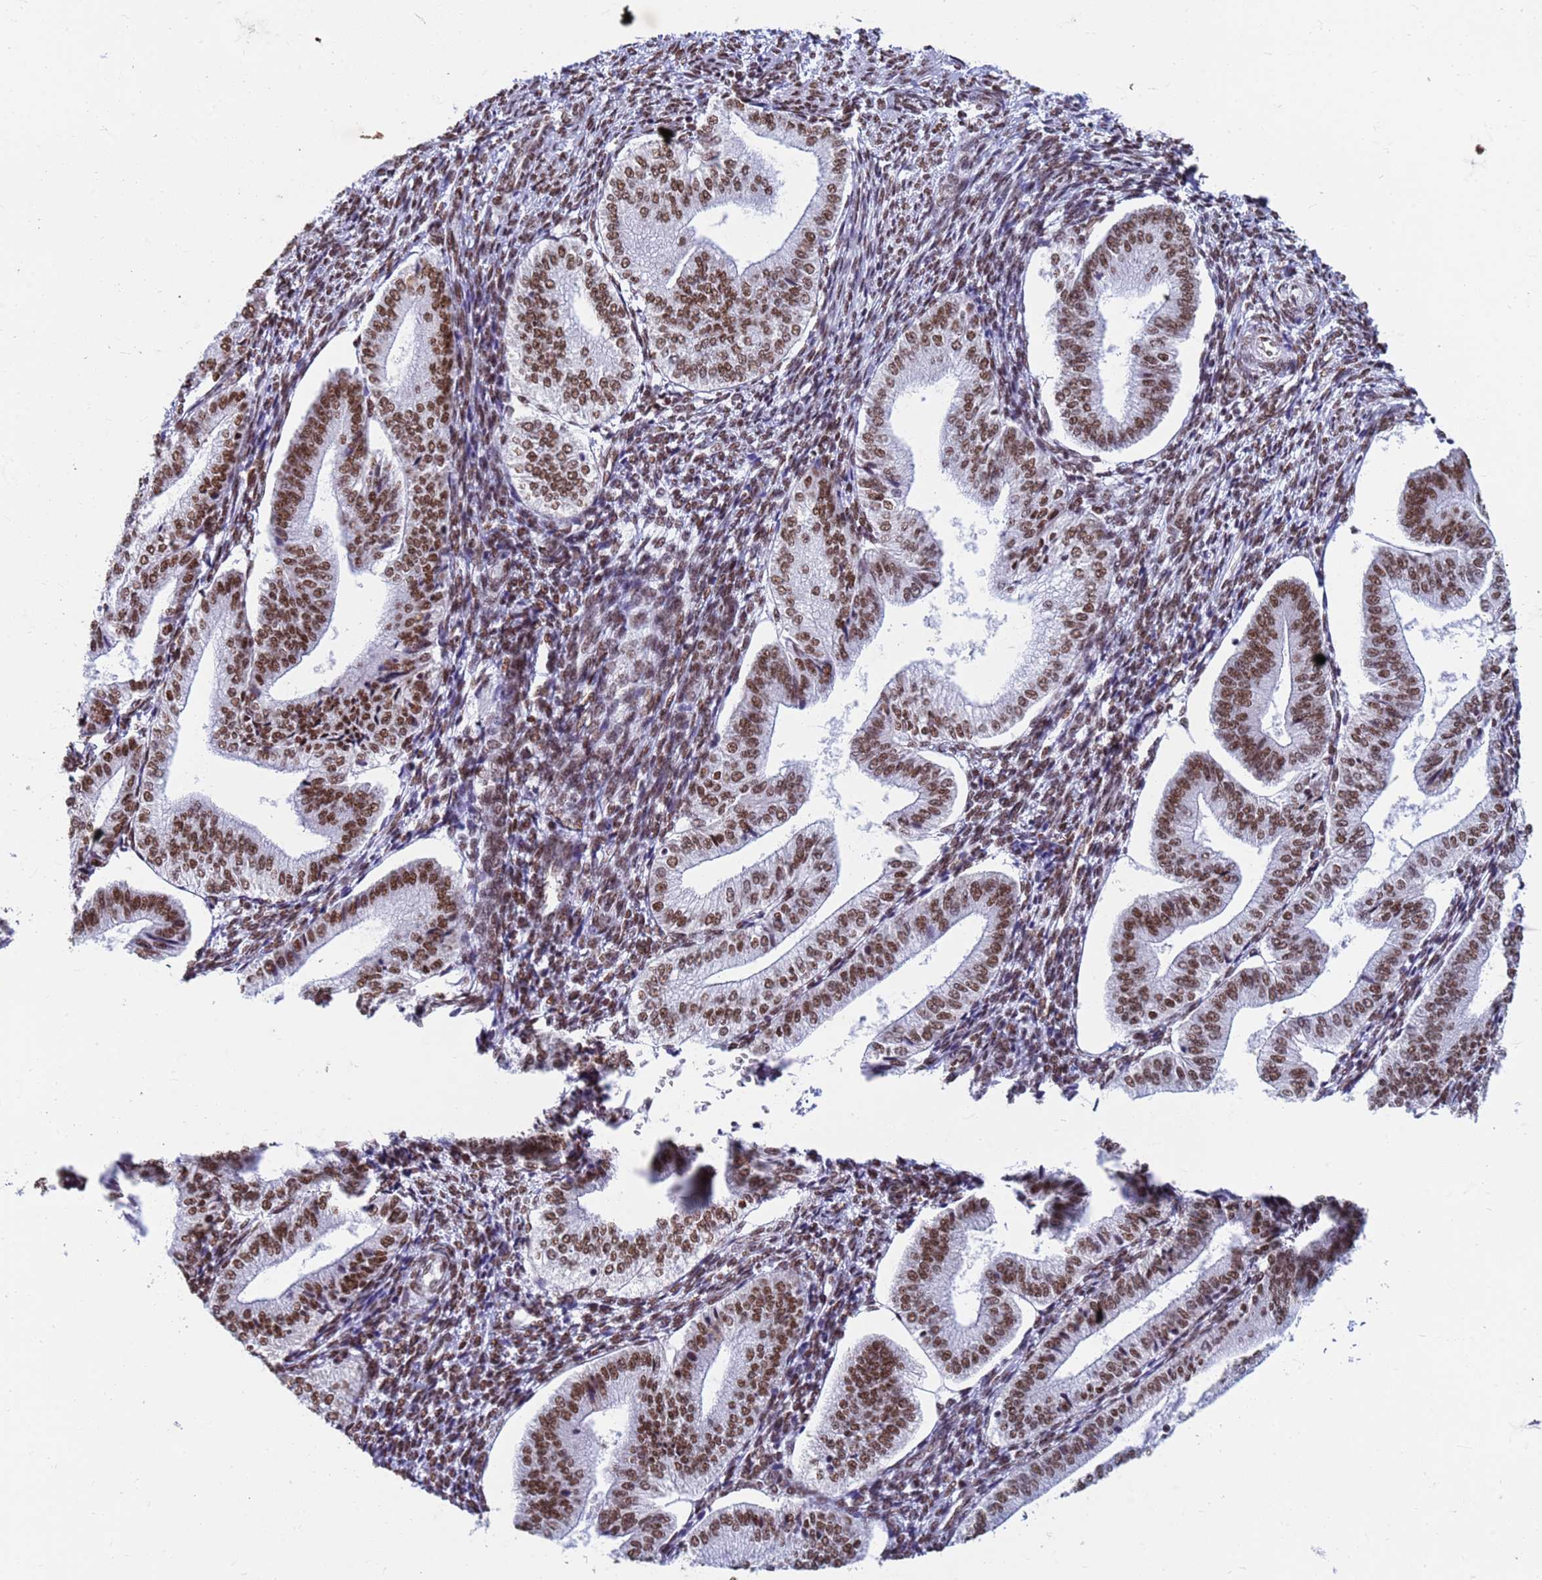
{"staining": {"intensity": "moderate", "quantity": ">75%", "location": "nuclear"}, "tissue": "endometrium", "cell_type": "Cells in endometrial stroma", "image_type": "normal", "snomed": [{"axis": "morphology", "description": "Normal tissue, NOS"}, {"axis": "topography", "description": "Endometrium"}], "caption": "A micrograph showing moderate nuclear positivity in approximately >75% of cells in endometrial stroma in benign endometrium, as visualized by brown immunohistochemical staining.", "gene": "FAM170B", "patient": {"sex": "female", "age": 34}}